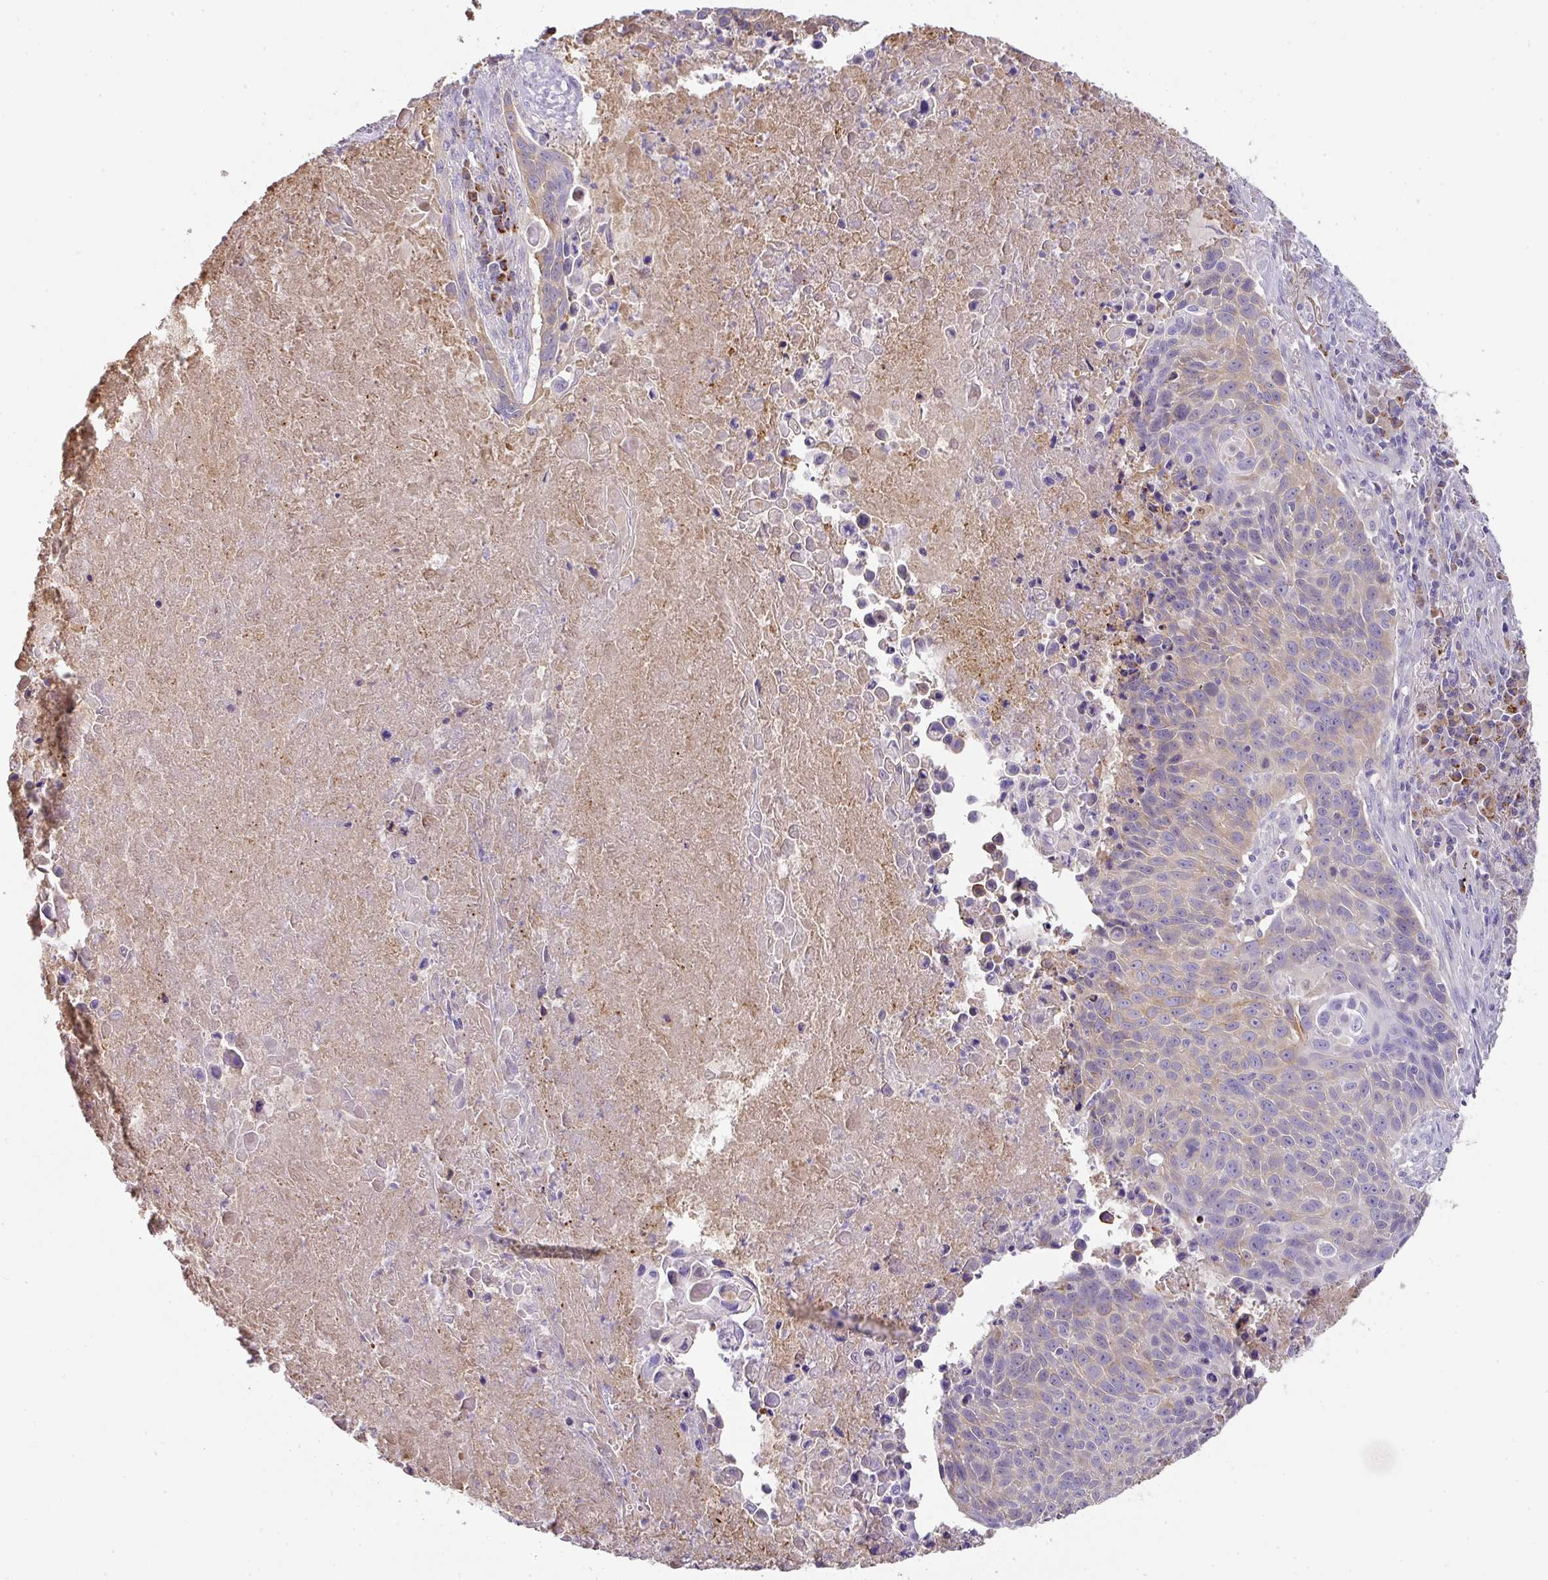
{"staining": {"intensity": "weak", "quantity": "25%-75%", "location": "cytoplasmic/membranous"}, "tissue": "lung cancer", "cell_type": "Tumor cells", "image_type": "cancer", "snomed": [{"axis": "morphology", "description": "Squamous cell carcinoma, NOS"}, {"axis": "topography", "description": "Lung"}], "caption": "Immunohistochemistry (IHC) staining of lung cancer (squamous cell carcinoma), which shows low levels of weak cytoplasmic/membranous staining in about 25%-75% of tumor cells indicating weak cytoplasmic/membranous protein expression. The staining was performed using DAB (3,3'-diaminobenzidine) (brown) for protein detection and nuclei were counterstained in hematoxylin (blue).", "gene": "CCZ1", "patient": {"sex": "male", "age": 78}}